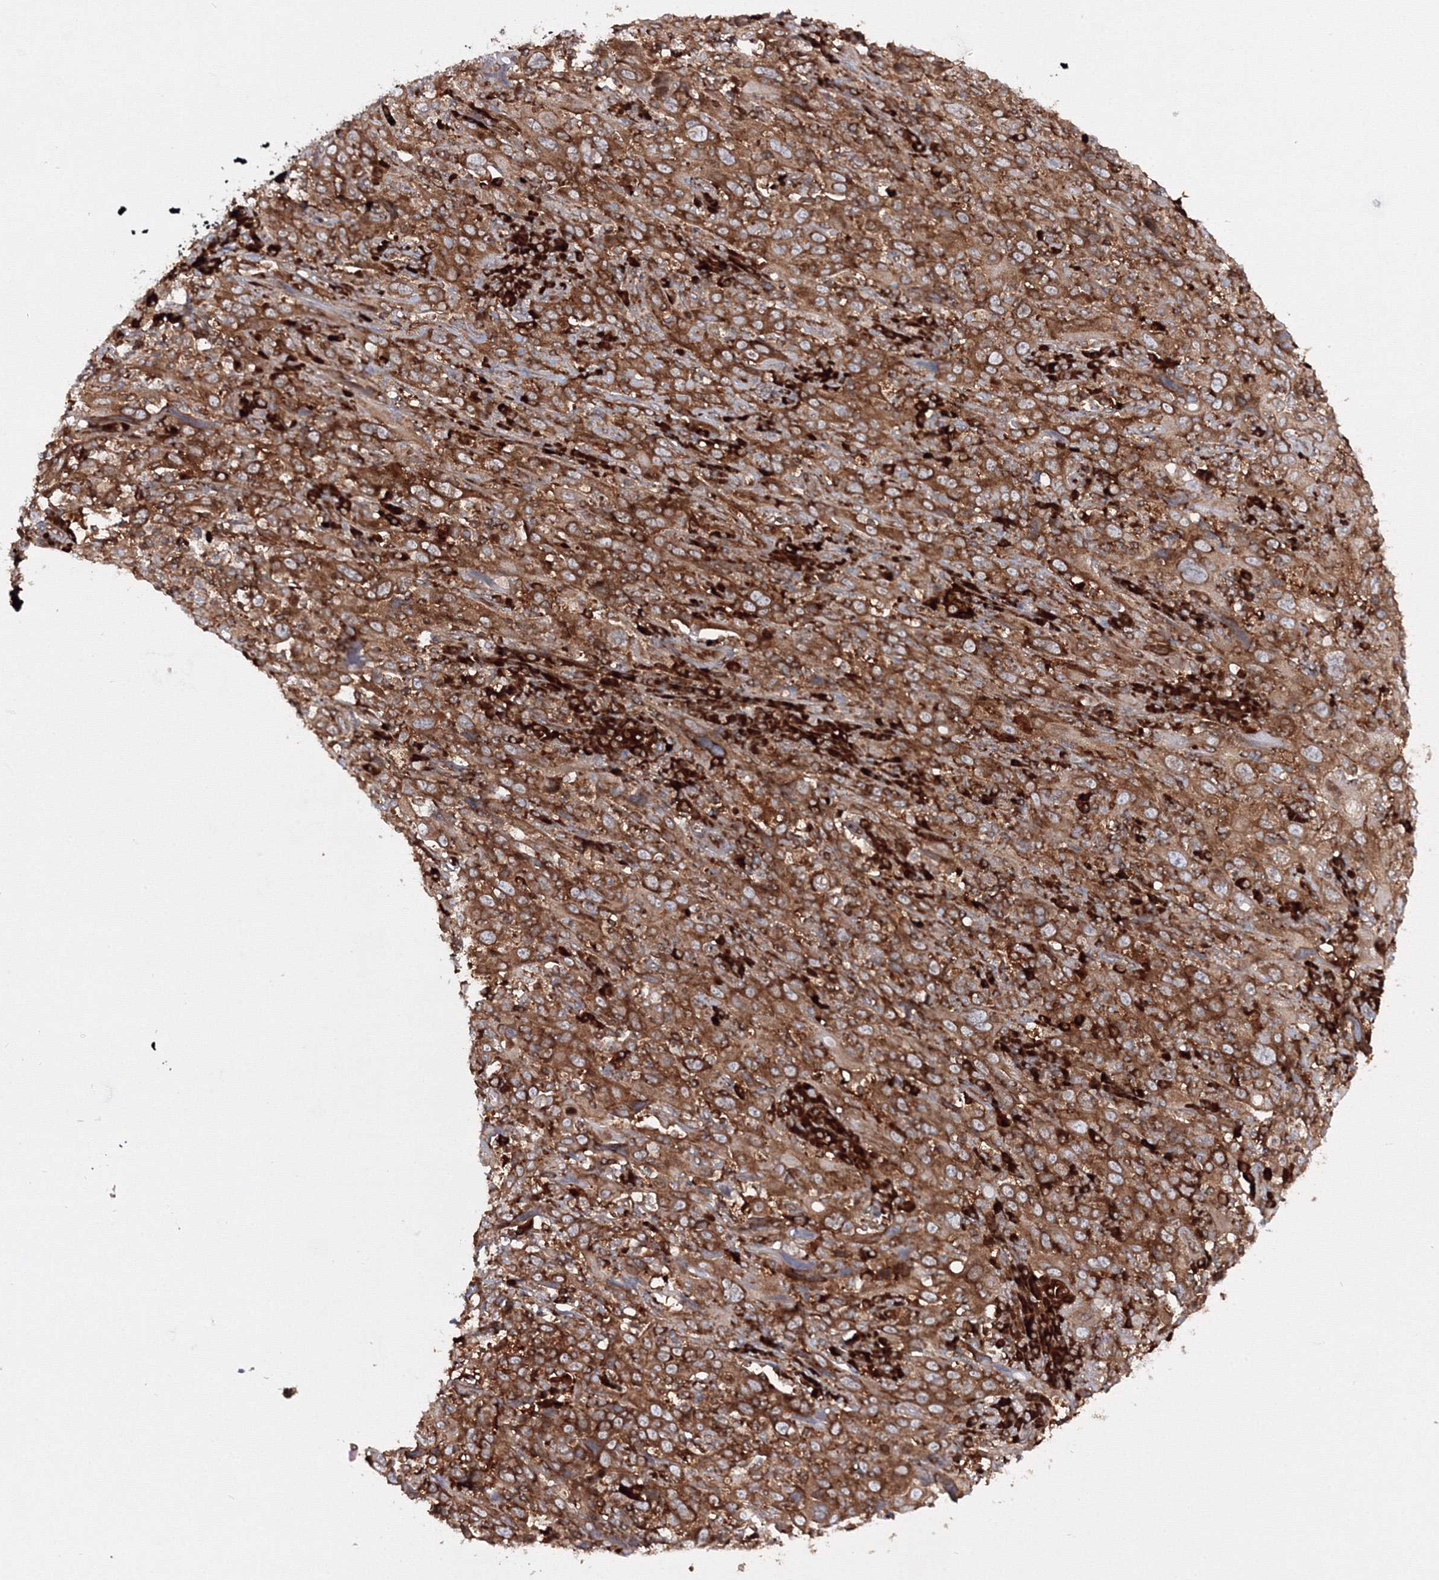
{"staining": {"intensity": "strong", "quantity": ">75%", "location": "cytoplasmic/membranous"}, "tissue": "cervical cancer", "cell_type": "Tumor cells", "image_type": "cancer", "snomed": [{"axis": "morphology", "description": "Squamous cell carcinoma, NOS"}, {"axis": "topography", "description": "Cervix"}], "caption": "A high amount of strong cytoplasmic/membranous positivity is present in approximately >75% of tumor cells in squamous cell carcinoma (cervical) tissue. Immunohistochemistry stains the protein of interest in brown and the nuclei are stained blue.", "gene": "HARS1", "patient": {"sex": "female", "age": 46}}